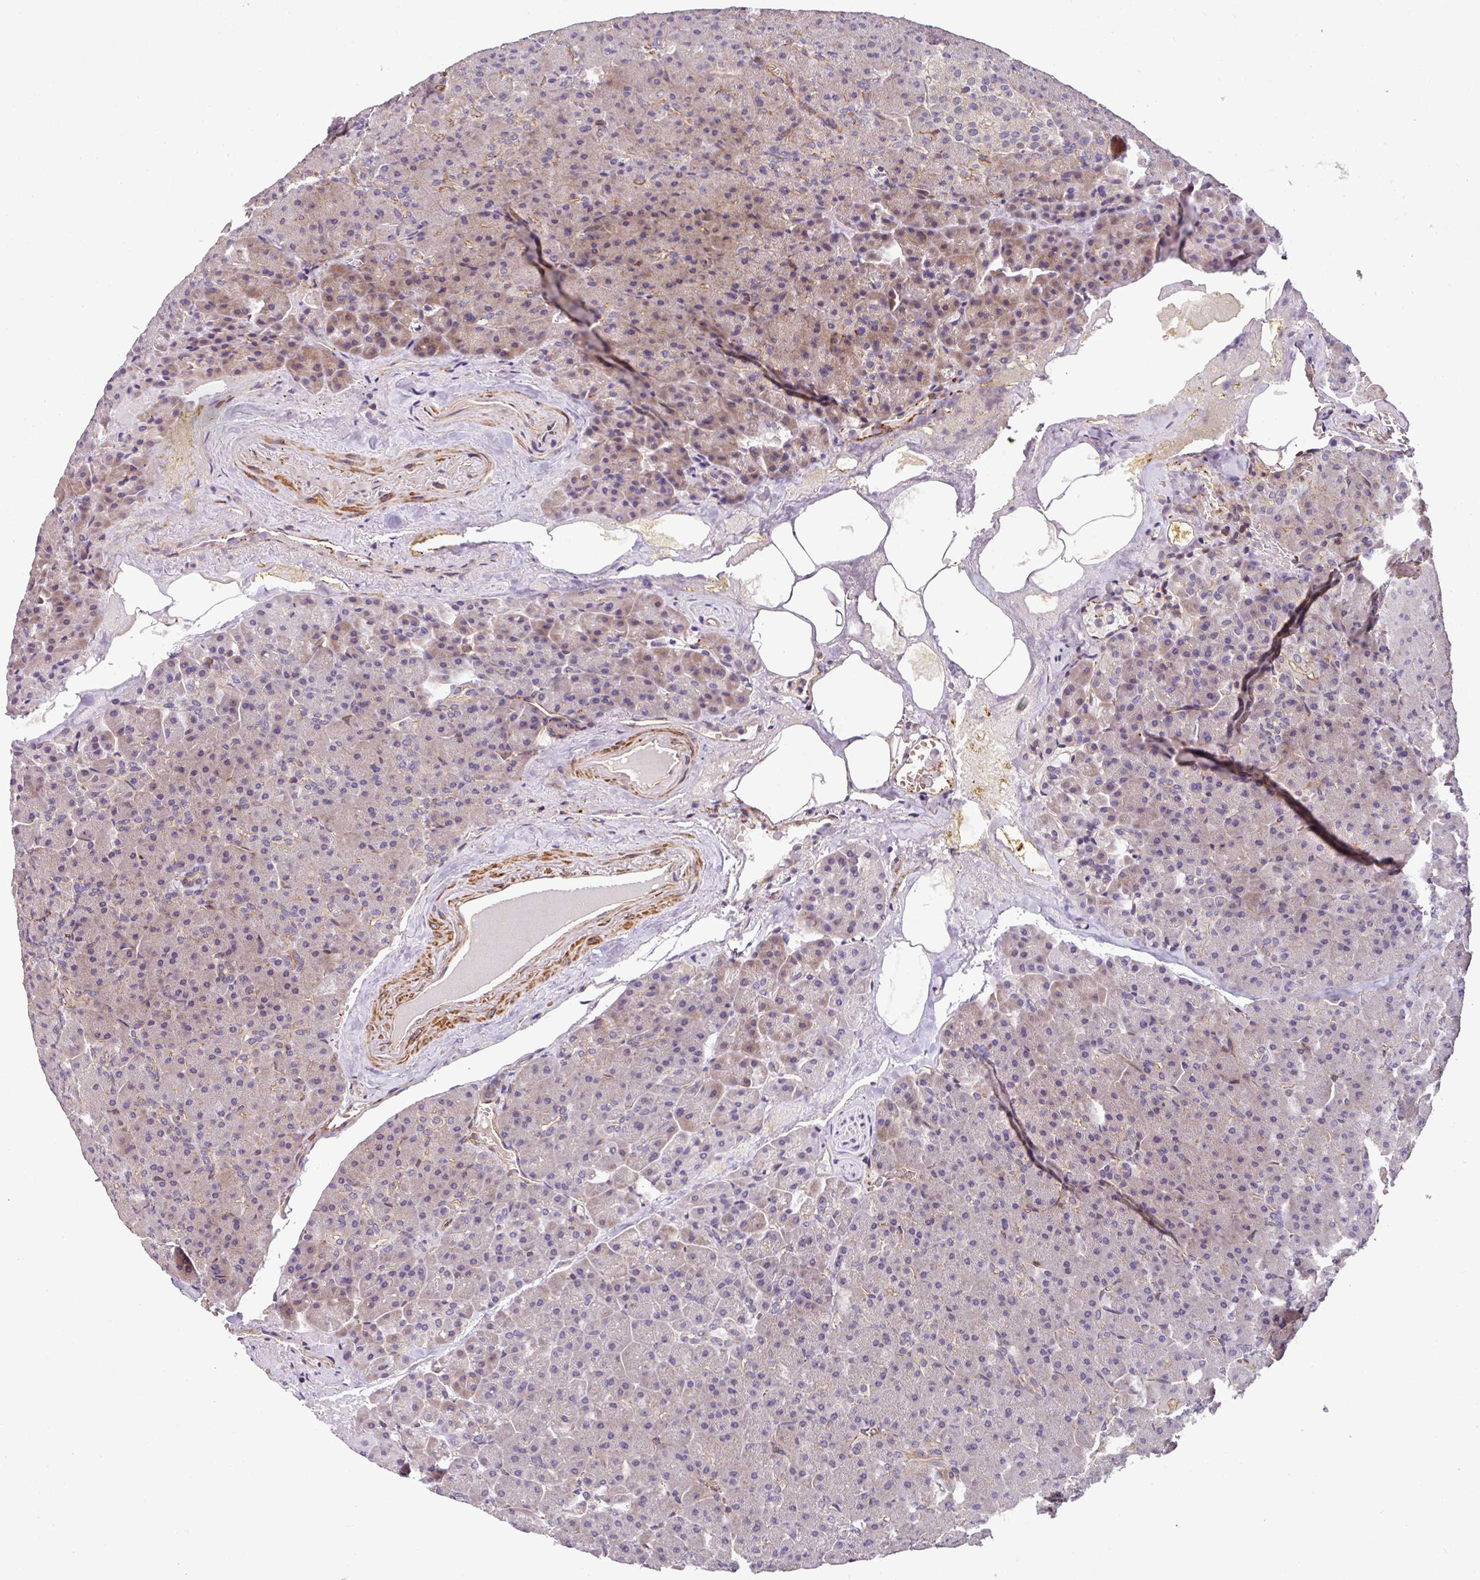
{"staining": {"intensity": "weak", "quantity": "<25%", "location": "cytoplasmic/membranous"}, "tissue": "pancreas", "cell_type": "Exocrine glandular cells", "image_type": "normal", "snomed": [{"axis": "morphology", "description": "Normal tissue, NOS"}, {"axis": "topography", "description": "Pancreas"}], "caption": "Exocrine glandular cells show no significant protein expression in unremarkable pancreas.", "gene": "CASS4", "patient": {"sex": "female", "age": 74}}